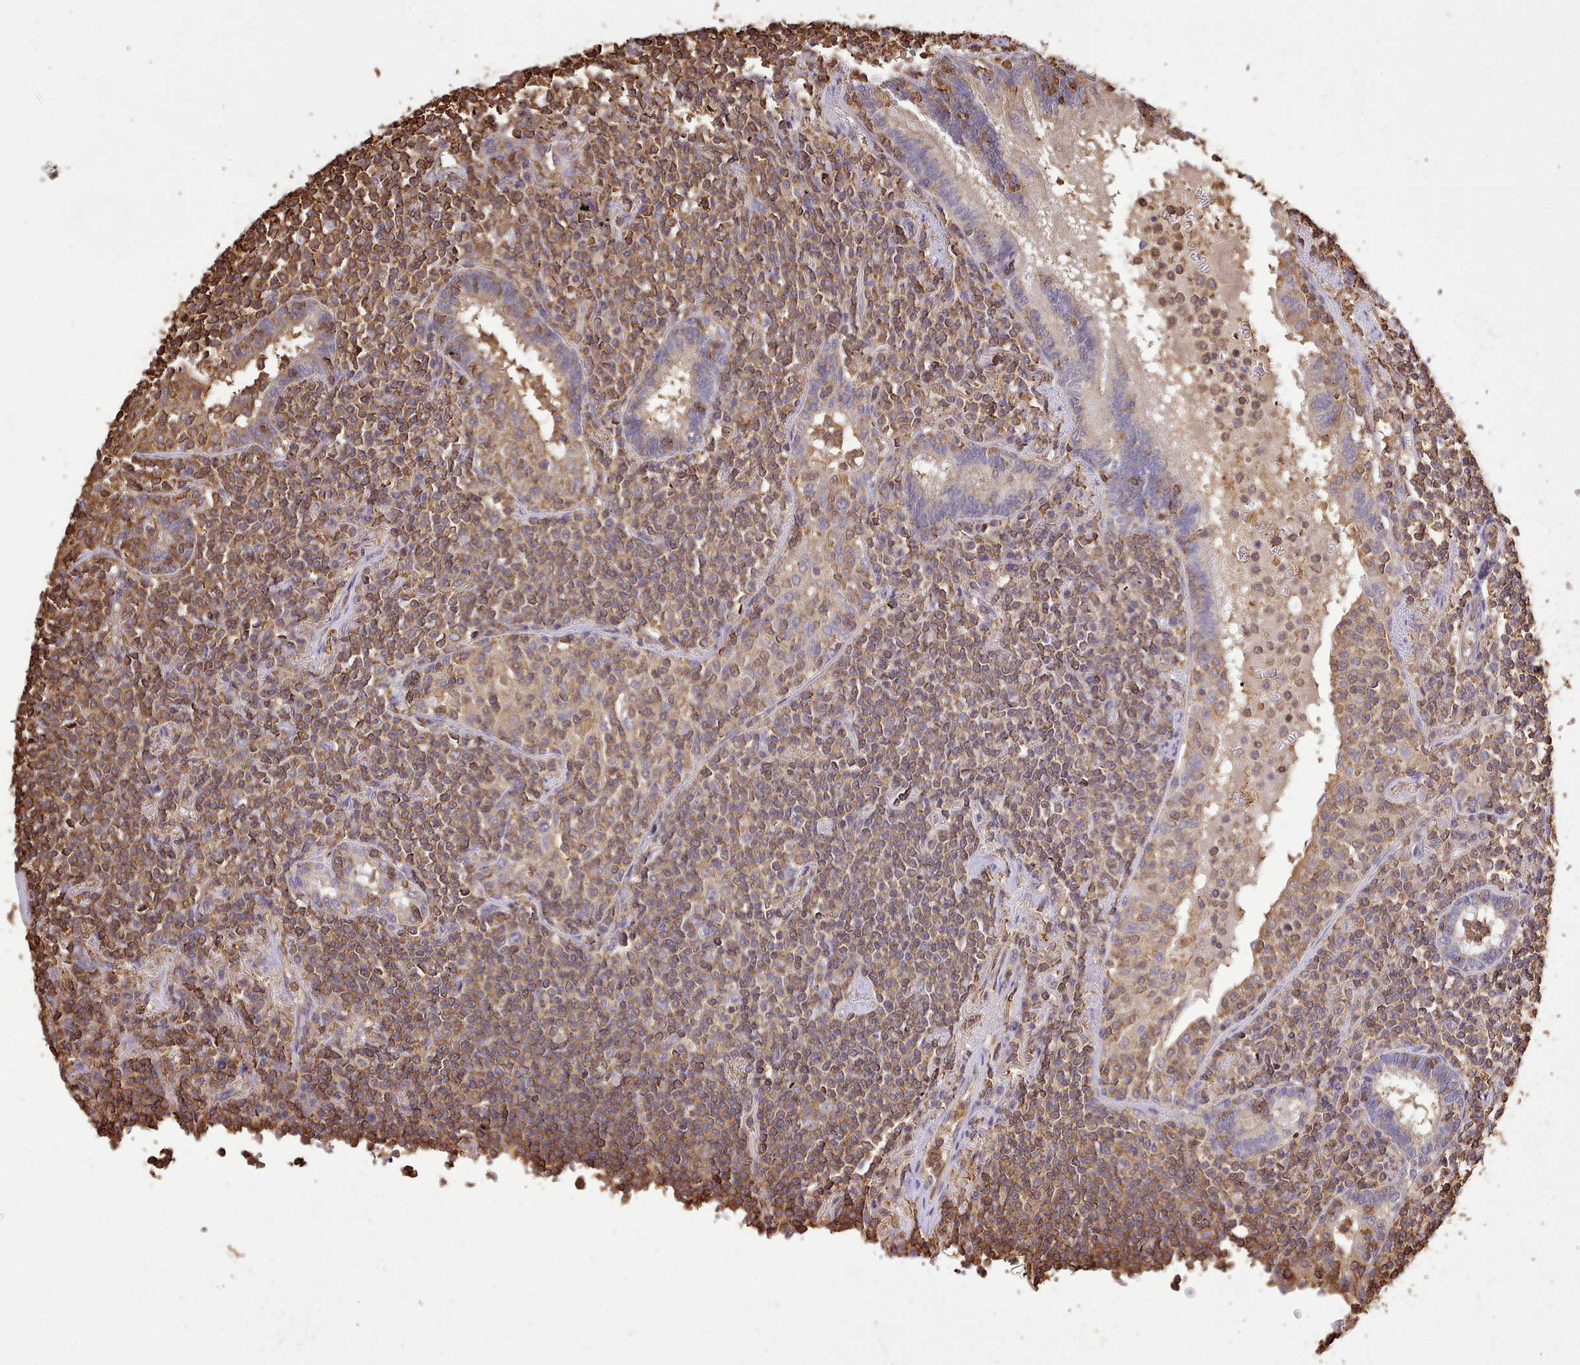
{"staining": {"intensity": "moderate", "quantity": ">75%", "location": "cytoplasmic/membranous"}, "tissue": "lymphoma", "cell_type": "Tumor cells", "image_type": "cancer", "snomed": [{"axis": "morphology", "description": "Malignant lymphoma, non-Hodgkin's type, Low grade"}, {"axis": "topography", "description": "Lung"}], "caption": "This micrograph demonstrates immunohistochemistry staining of human malignant lymphoma, non-Hodgkin's type (low-grade), with medium moderate cytoplasmic/membranous expression in about >75% of tumor cells.", "gene": "CAPZA1", "patient": {"sex": "female", "age": 71}}